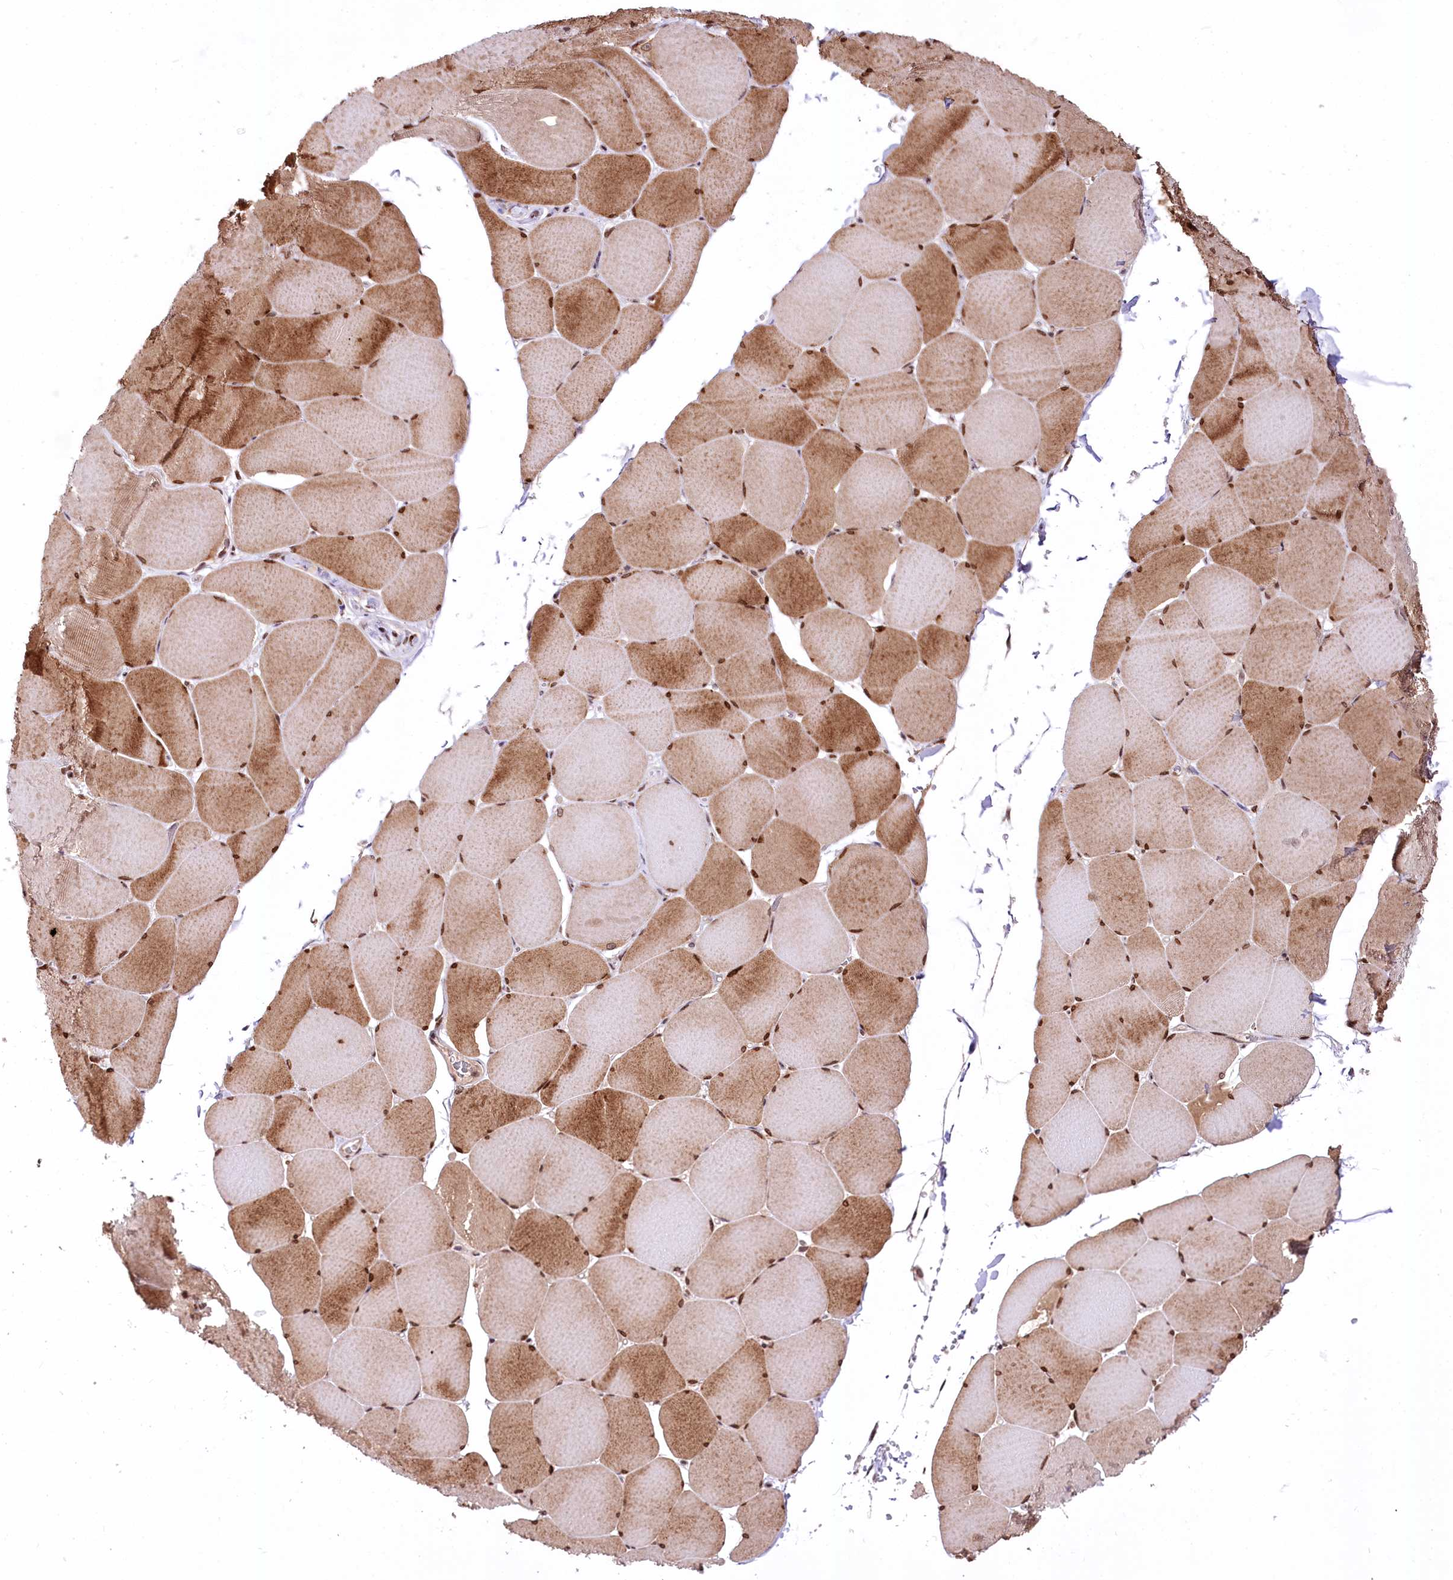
{"staining": {"intensity": "strong", "quantity": ">75%", "location": "cytoplasmic/membranous,nuclear"}, "tissue": "skeletal muscle", "cell_type": "Myocytes", "image_type": "normal", "snomed": [{"axis": "morphology", "description": "Normal tissue, NOS"}, {"axis": "topography", "description": "Skeletal muscle"}, {"axis": "topography", "description": "Head-Neck"}], "caption": "Immunohistochemistry histopathology image of unremarkable human skeletal muscle stained for a protein (brown), which demonstrates high levels of strong cytoplasmic/membranous,nuclear expression in approximately >75% of myocytes.", "gene": "ZFYVE27", "patient": {"sex": "male", "age": 66}}